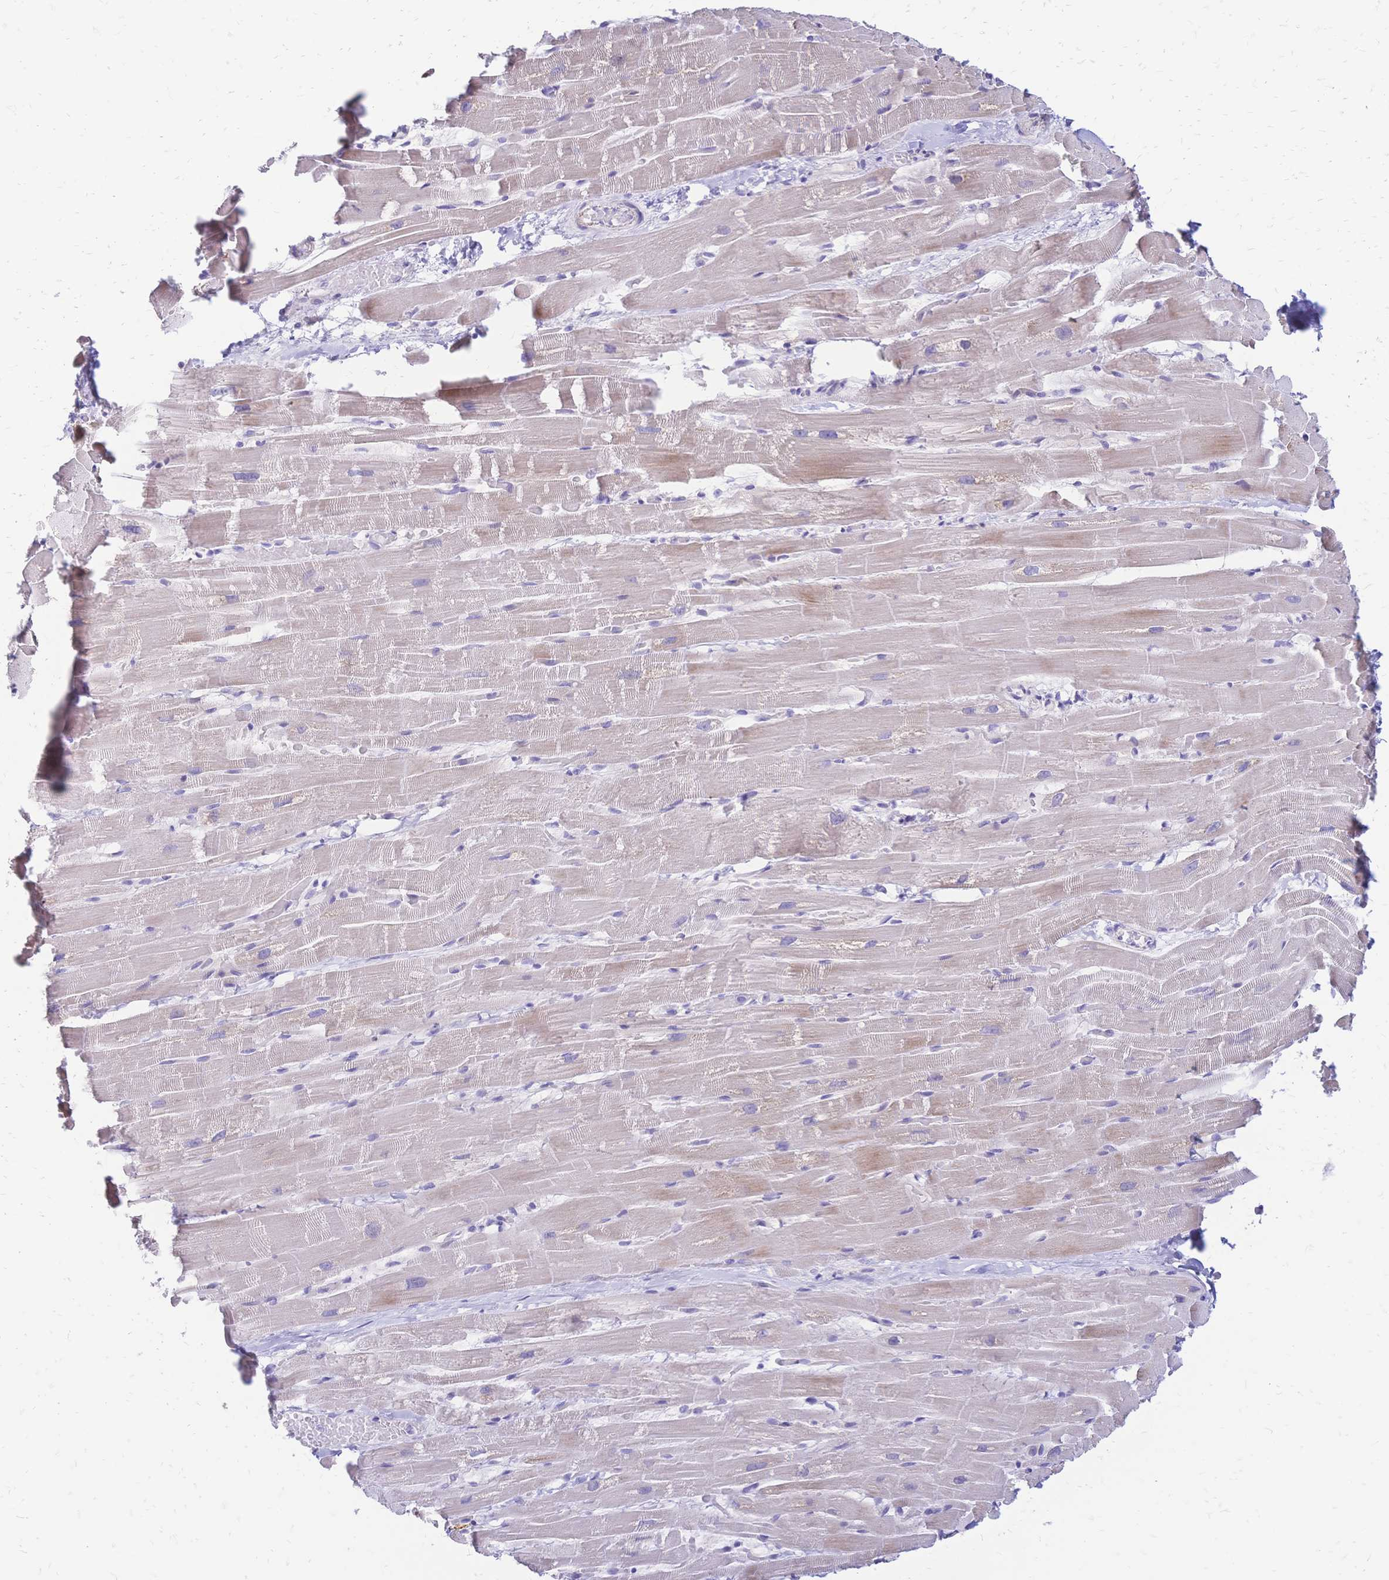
{"staining": {"intensity": "weak", "quantity": "<25%", "location": "cytoplasmic/membranous"}, "tissue": "heart muscle", "cell_type": "Cardiomyocytes", "image_type": "normal", "snomed": [{"axis": "morphology", "description": "Normal tissue, NOS"}, {"axis": "topography", "description": "Heart"}], "caption": "This is a histopathology image of immunohistochemistry staining of benign heart muscle, which shows no staining in cardiomyocytes.", "gene": "IL2RA", "patient": {"sex": "male", "age": 37}}